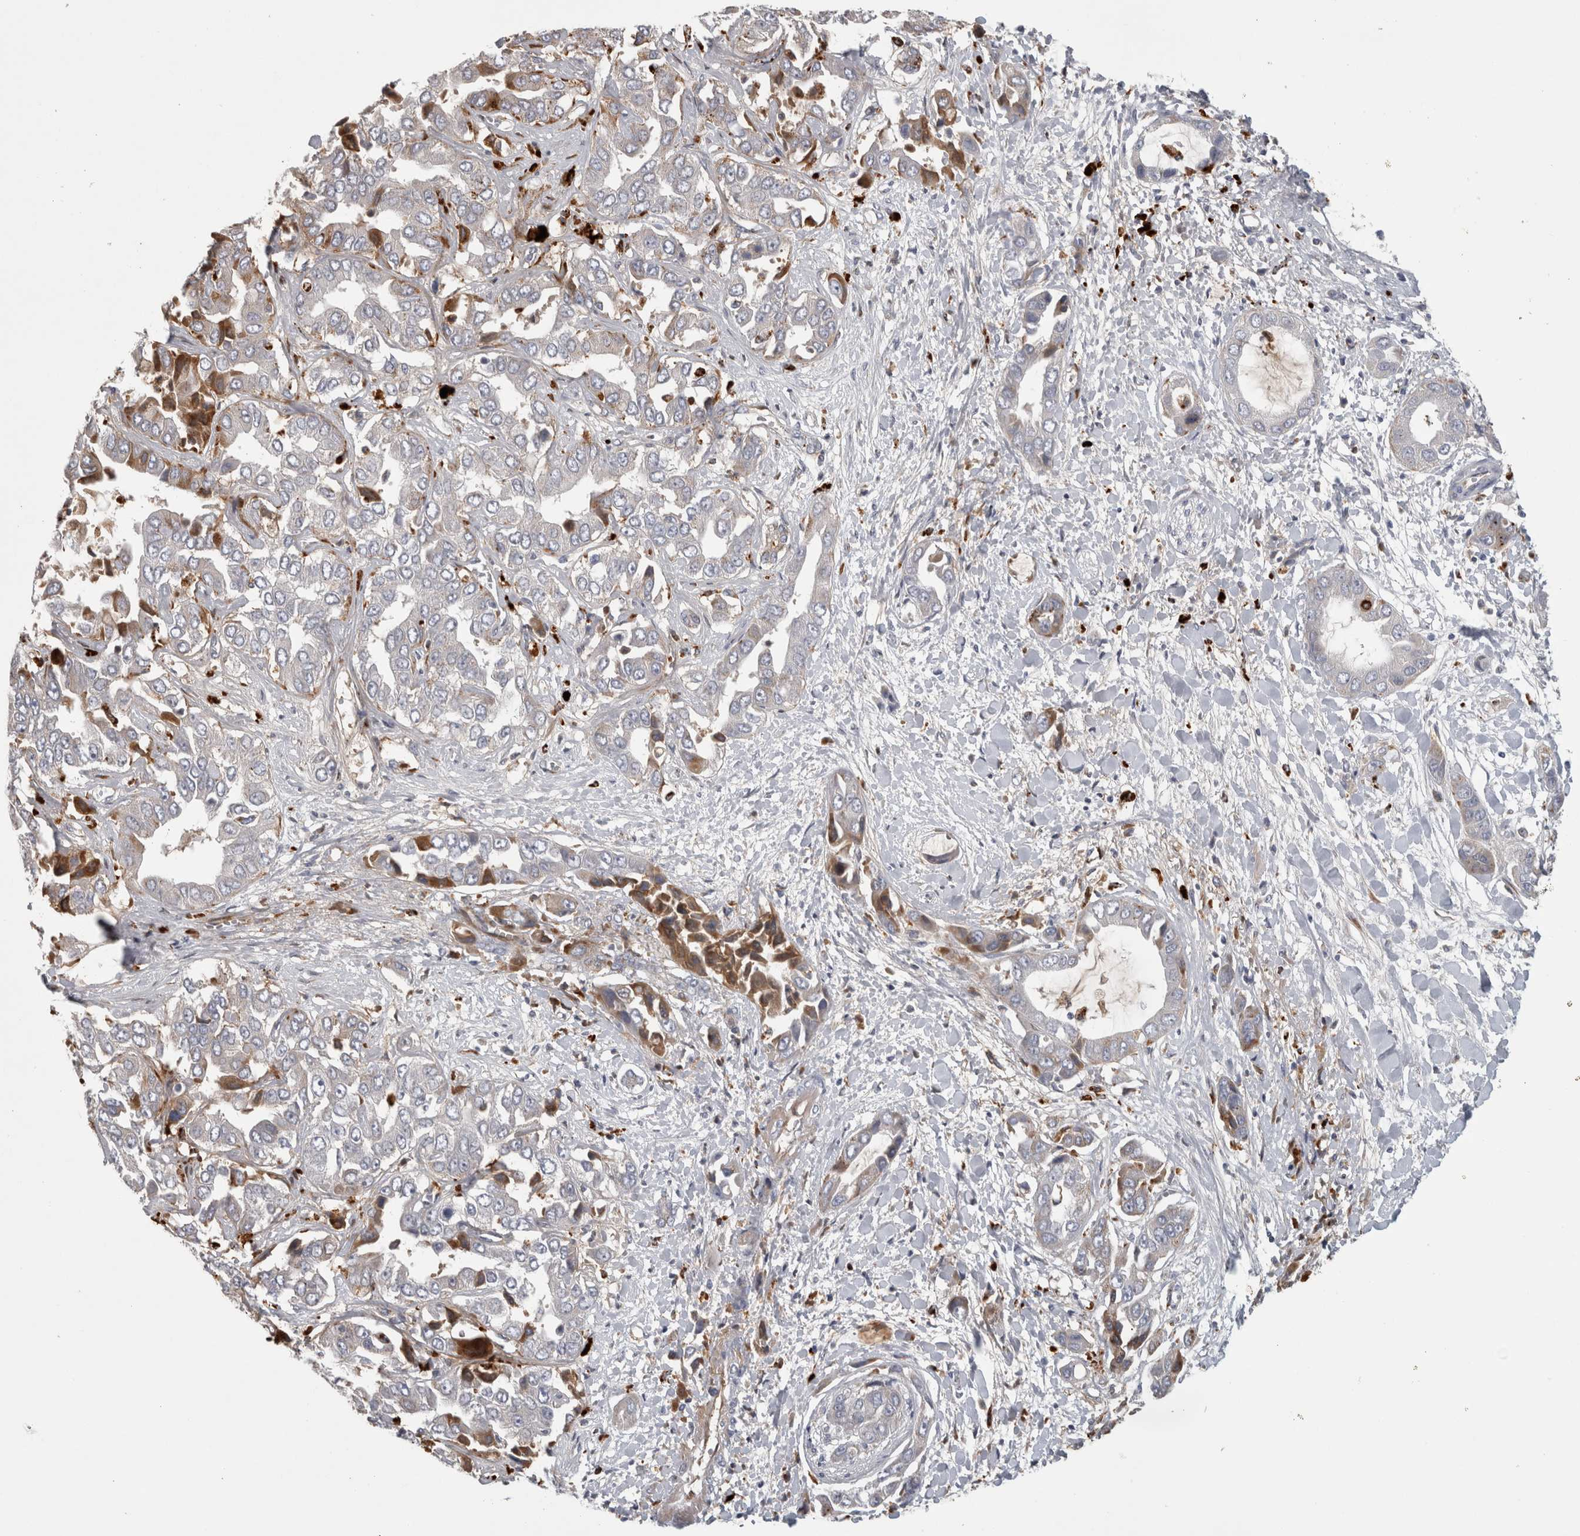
{"staining": {"intensity": "moderate", "quantity": "25%-75%", "location": "cytoplasmic/membranous"}, "tissue": "liver cancer", "cell_type": "Tumor cells", "image_type": "cancer", "snomed": [{"axis": "morphology", "description": "Cholangiocarcinoma"}, {"axis": "topography", "description": "Liver"}], "caption": "Protein staining of cholangiocarcinoma (liver) tissue exhibits moderate cytoplasmic/membranous positivity in approximately 25%-75% of tumor cells.", "gene": "ATXN2", "patient": {"sex": "female", "age": 52}}